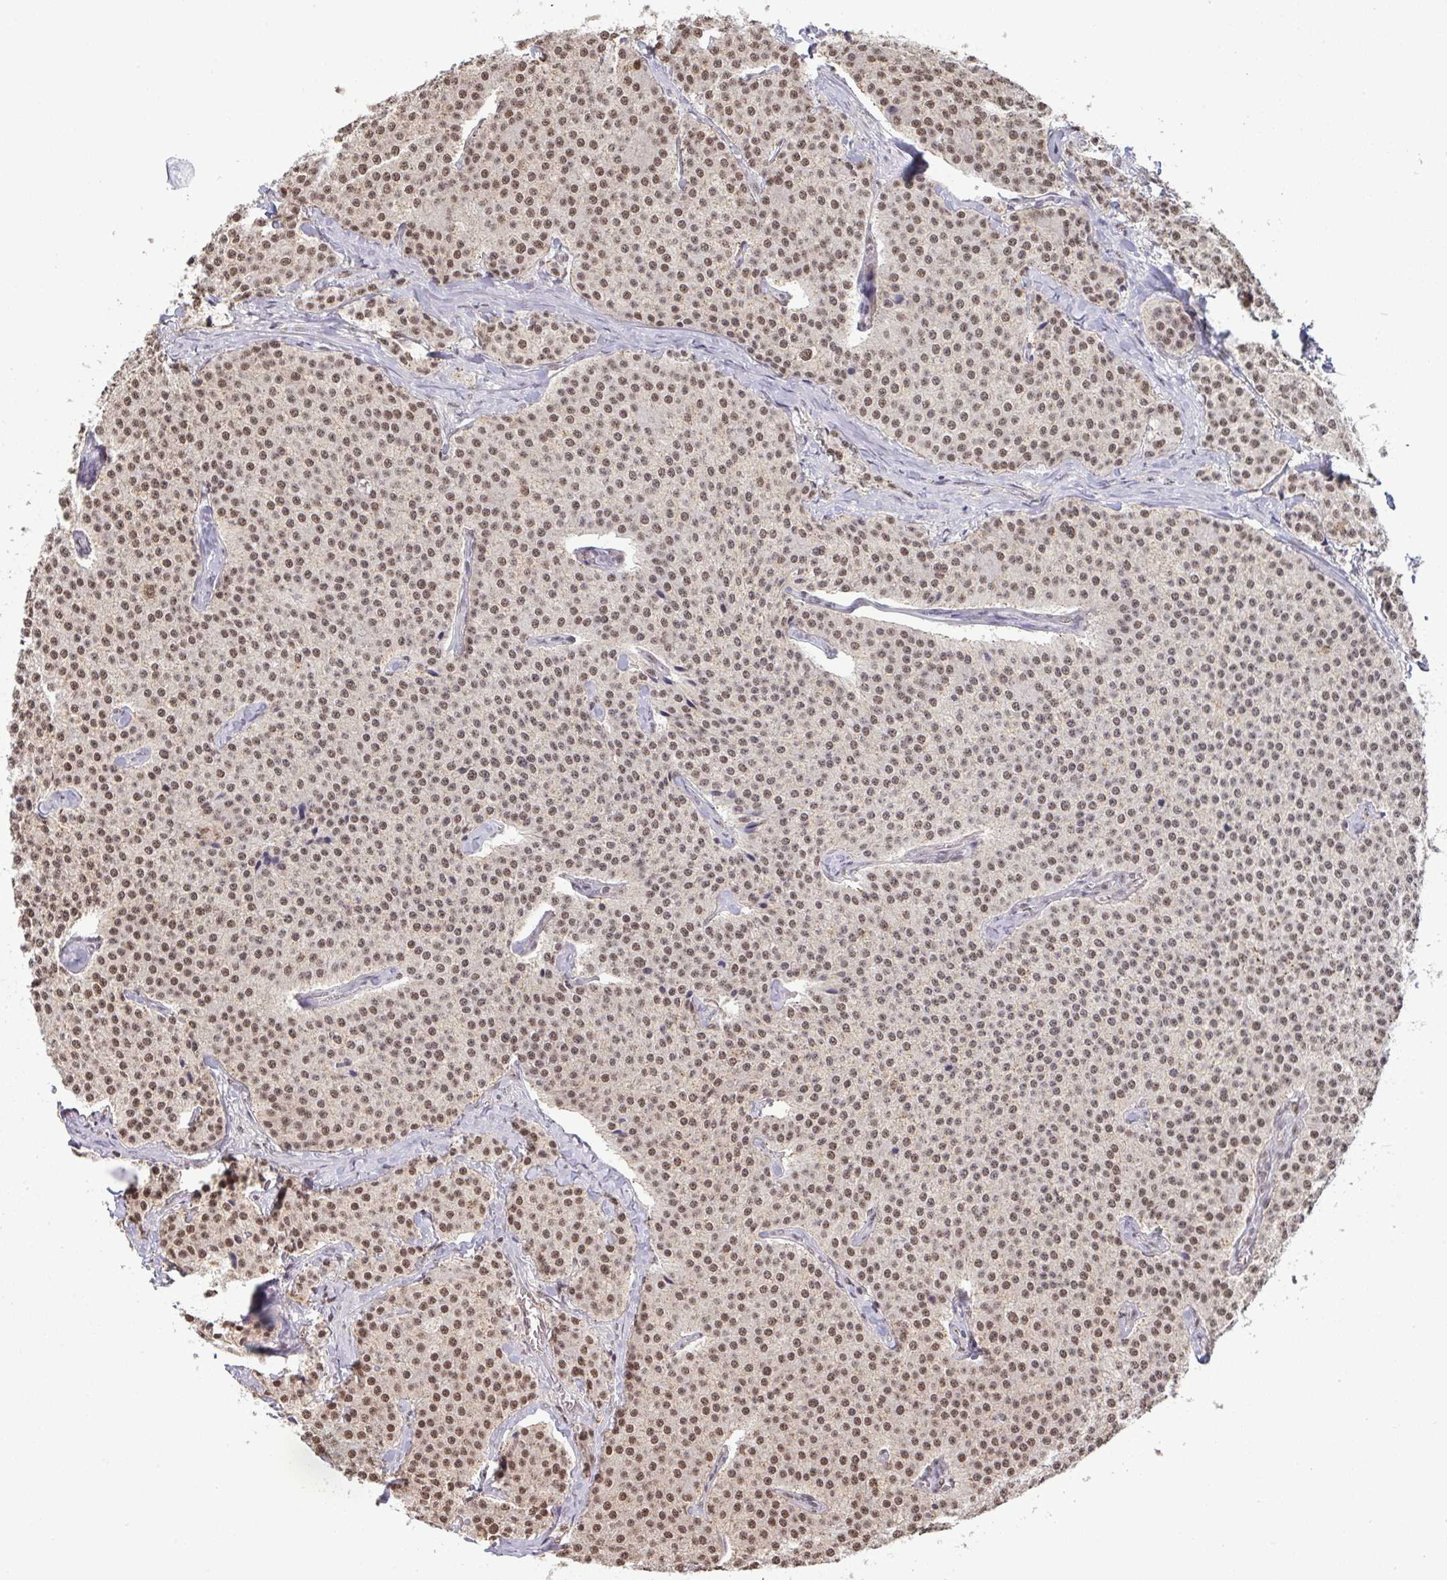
{"staining": {"intensity": "moderate", "quantity": ">75%", "location": "nuclear"}, "tissue": "carcinoid", "cell_type": "Tumor cells", "image_type": "cancer", "snomed": [{"axis": "morphology", "description": "Carcinoid, malignant, NOS"}, {"axis": "topography", "description": "Small intestine"}], "caption": "Protein staining shows moderate nuclear expression in approximately >75% of tumor cells in carcinoid. The staining was performed using DAB, with brown indicating positive protein expression. Nuclei are stained blue with hematoxylin.", "gene": "PUF60", "patient": {"sex": "female", "age": 64}}